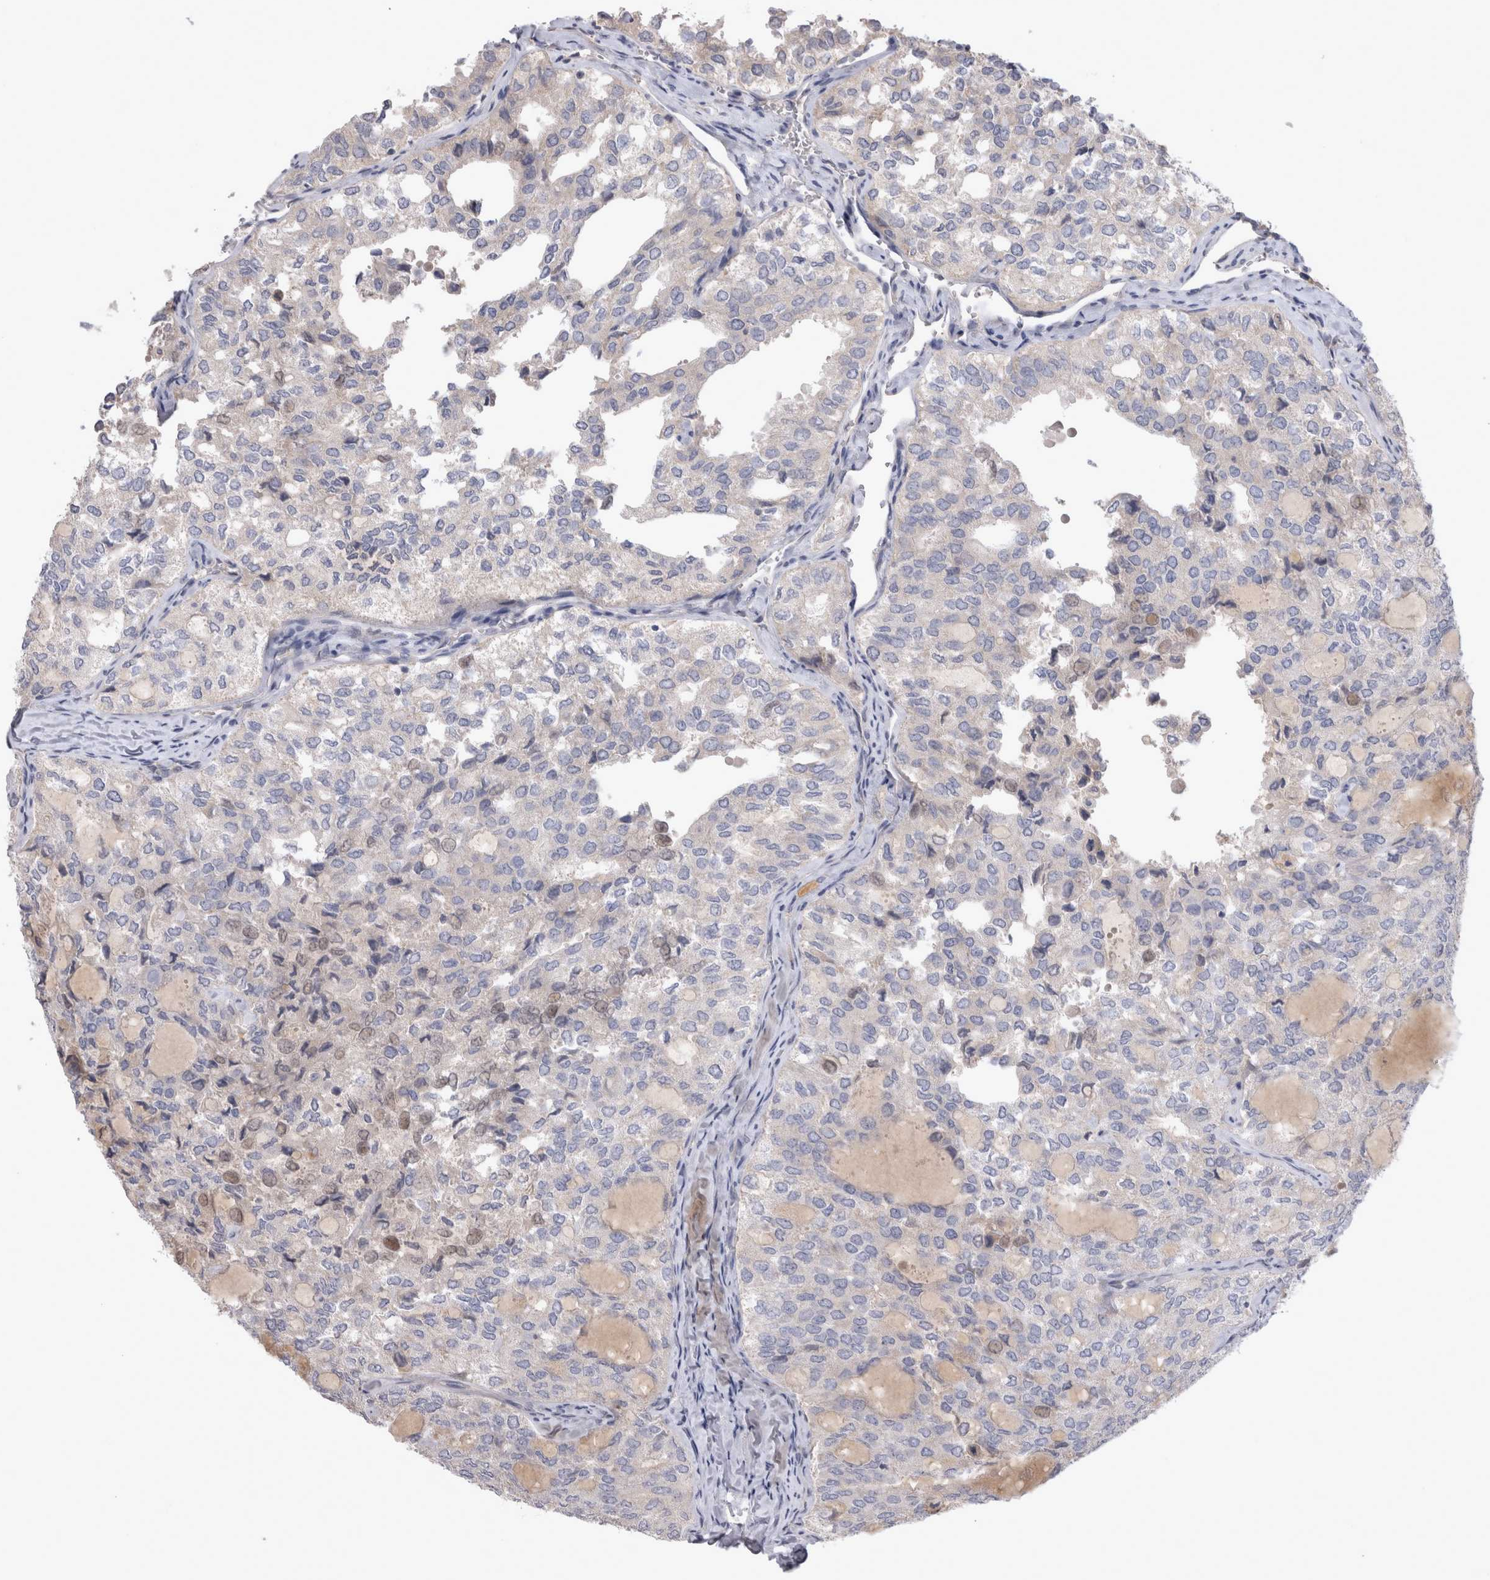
{"staining": {"intensity": "negative", "quantity": "none", "location": "none"}, "tissue": "thyroid cancer", "cell_type": "Tumor cells", "image_type": "cancer", "snomed": [{"axis": "morphology", "description": "Follicular adenoma carcinoma, NOS"}, {"axis": "topography", "description": "Thyroid gland"}], "caption": "Human thyroid follicular adenoma carcinoma stained for a protein using immunohistochemistry (IHC) reveals no staining in tumor cells.", "gene": "LRRC40", "patient": {"sex": "male", "age": 75}}